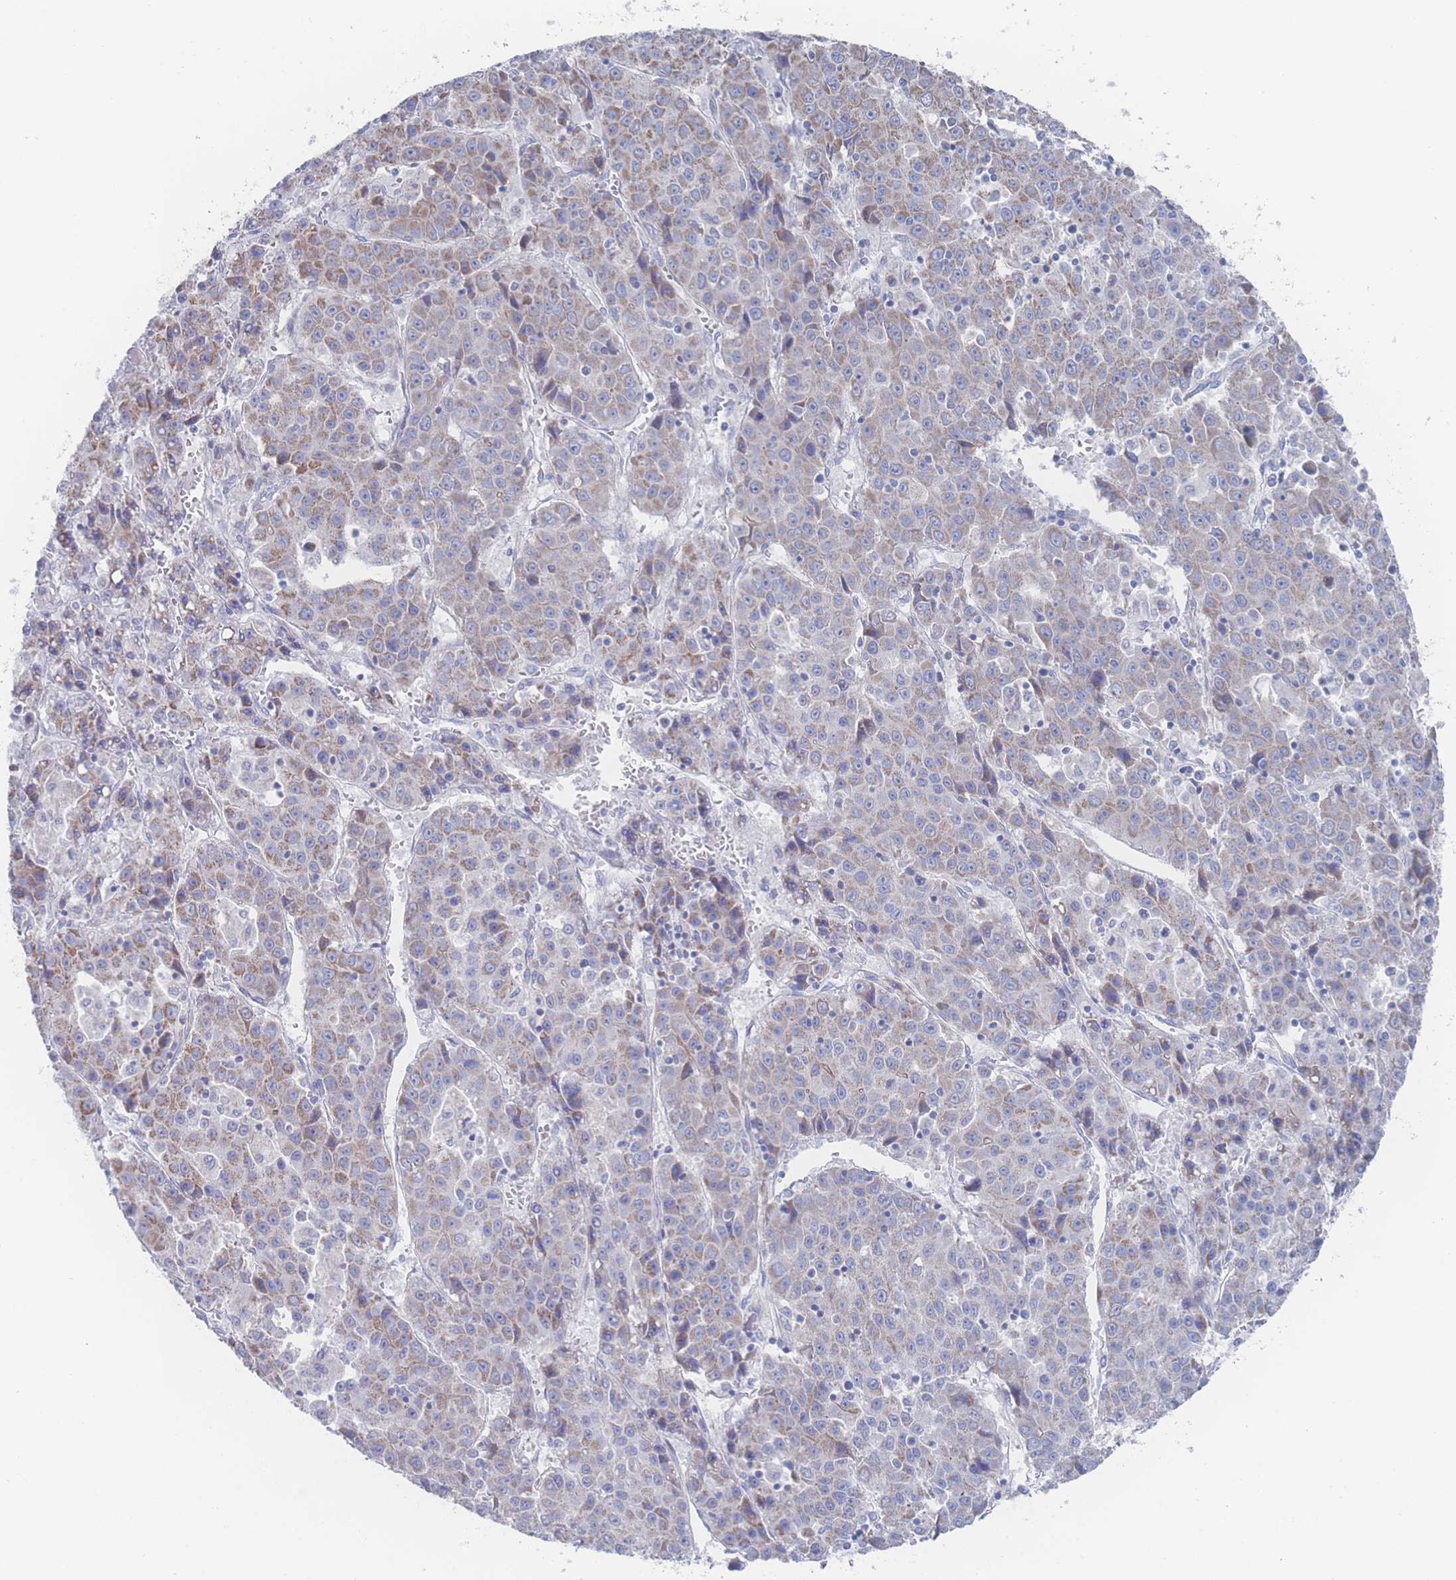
{"staining": {"intensity": "moderate", "quantity": "25%-75%", "location": "cytoplasmic/membranous"}, "tissue": "liver cancer", "cell_type": "Tumor cells", "image_type": "cancer", "snomed": [{"axis": "morphology", "description": "Carcinoma, Hepatocellular, NOS"}, {"axis": "topography", "description": "Liver"}], "caption": "Protein staining by immunohistochemistry (IHC) shows moderate cytoplasmic/membranous expression in approximately 25%-75% of tumor cells in liver cancer (hepatocellular carcinoma). Nuclei are stained in blue.", "gene": "SNPH", "patient": {"sex": "female", "age": 53}}